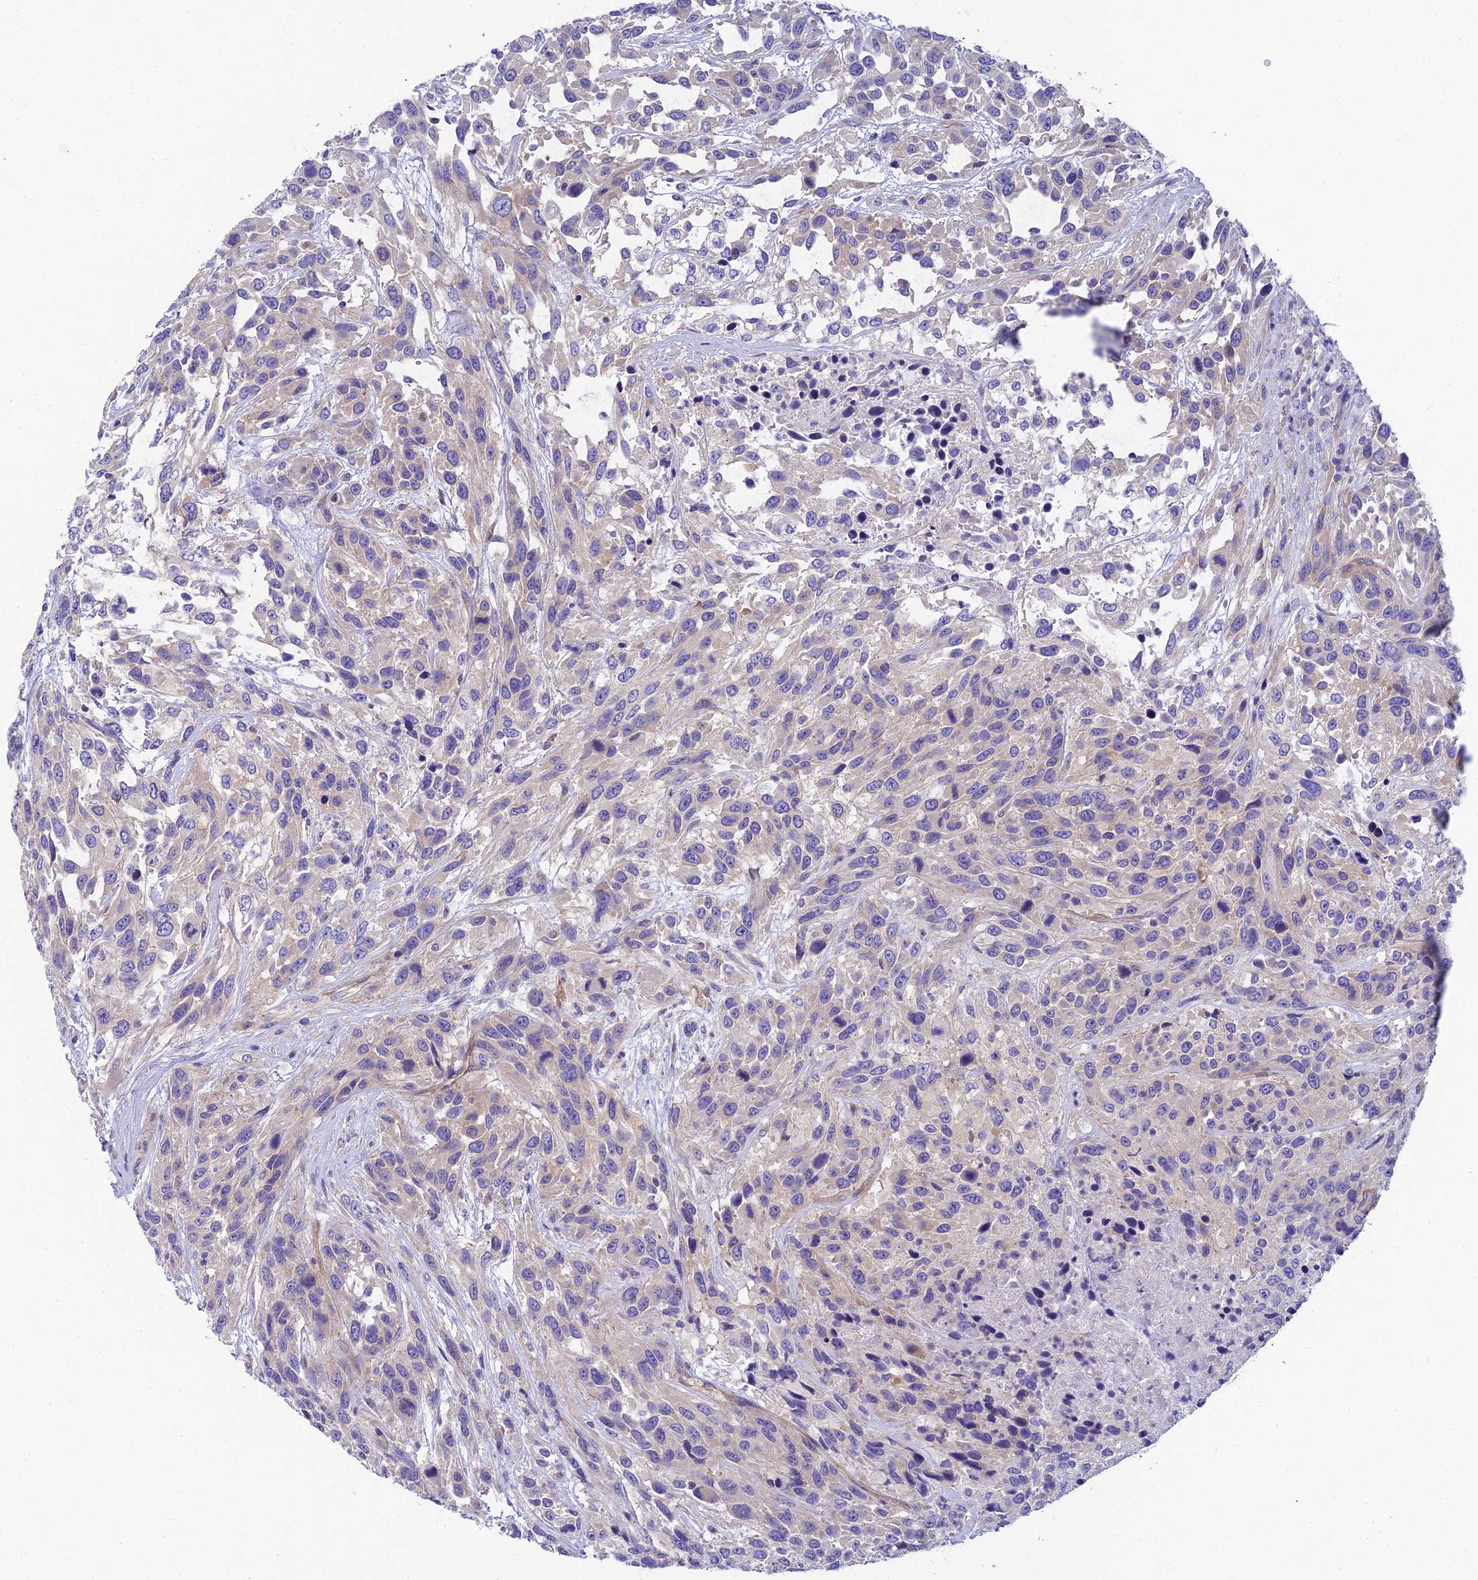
{"staining": {"intensity": "negative", "quantity": "none", "location": "none"}, "tissue": "urothelial cancer", "cell_type": "Tumor cells", "image_type": "cancer", "snomed": [{"axis": "morphology", "description": "Urothelial carcinoma, High grade"}, {"axis": "topography", "description": "Urinary bladder"}], "caption": "Immunohistochemistry (IHC) image of neoplastic tissue: high-grade urothelial carcinoma stained with DAB (3,3'-diaminobenzidine) displays no significant protein expression in tumor cells.", "gene": "PPFIA3", "patient": {"sex": "female", "age": 70}}